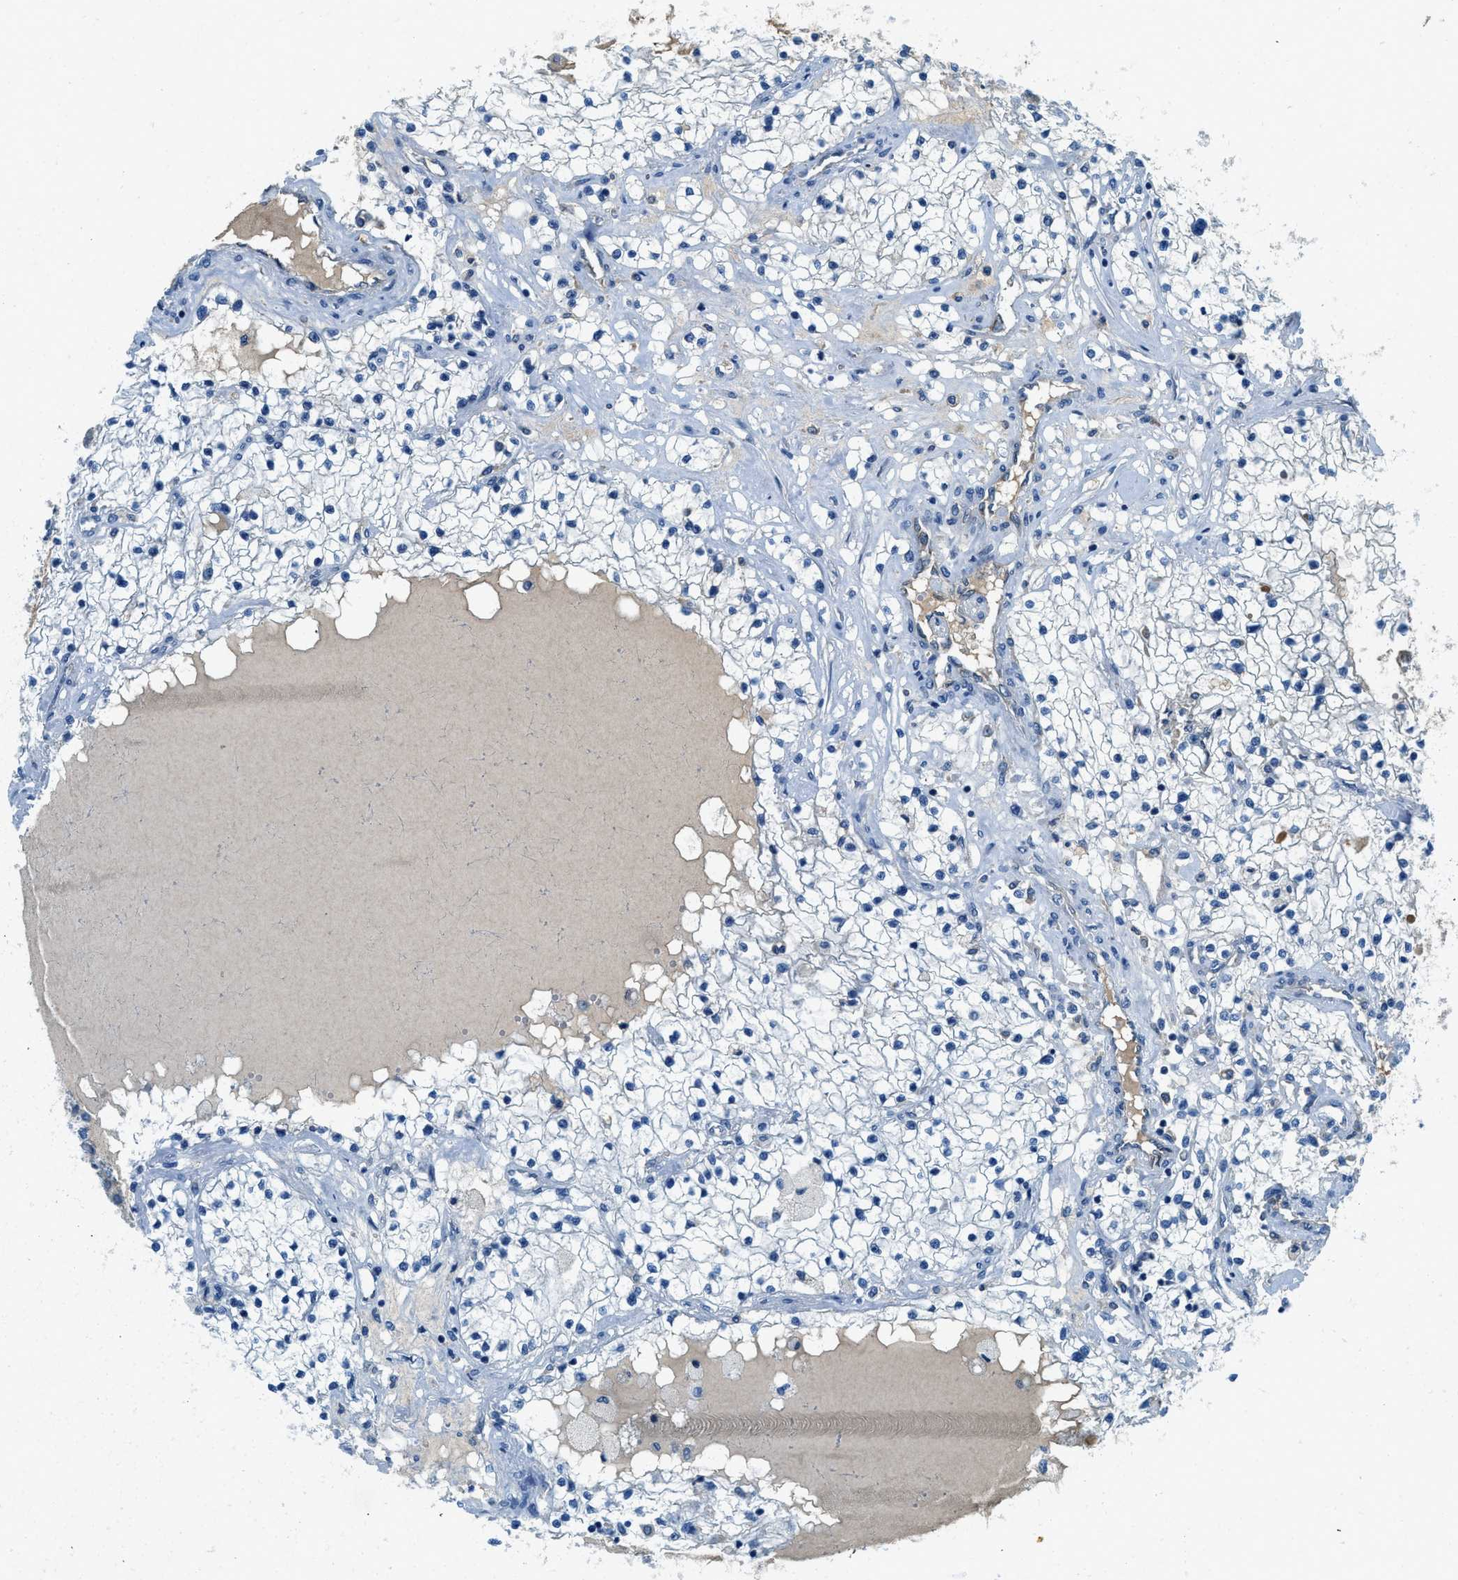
{"staining": {"intensity": "weak", "quantity": "<25%", "location": "cytoplasmic/membranous"}, "tissue": "renal cancer", "cell_type": "Tumor cells", "image_type": "cancer", "snomed": [{"axis": "morphology", "description": "Adenocarcinoma, NOS"}, {"axis": "topography", "description": "Kidney"}], "caption": "Tumor cells show no significant expression in renal cancer.", "gene": "BCAP31", "patient": {"sex": "male", "age": 68}}